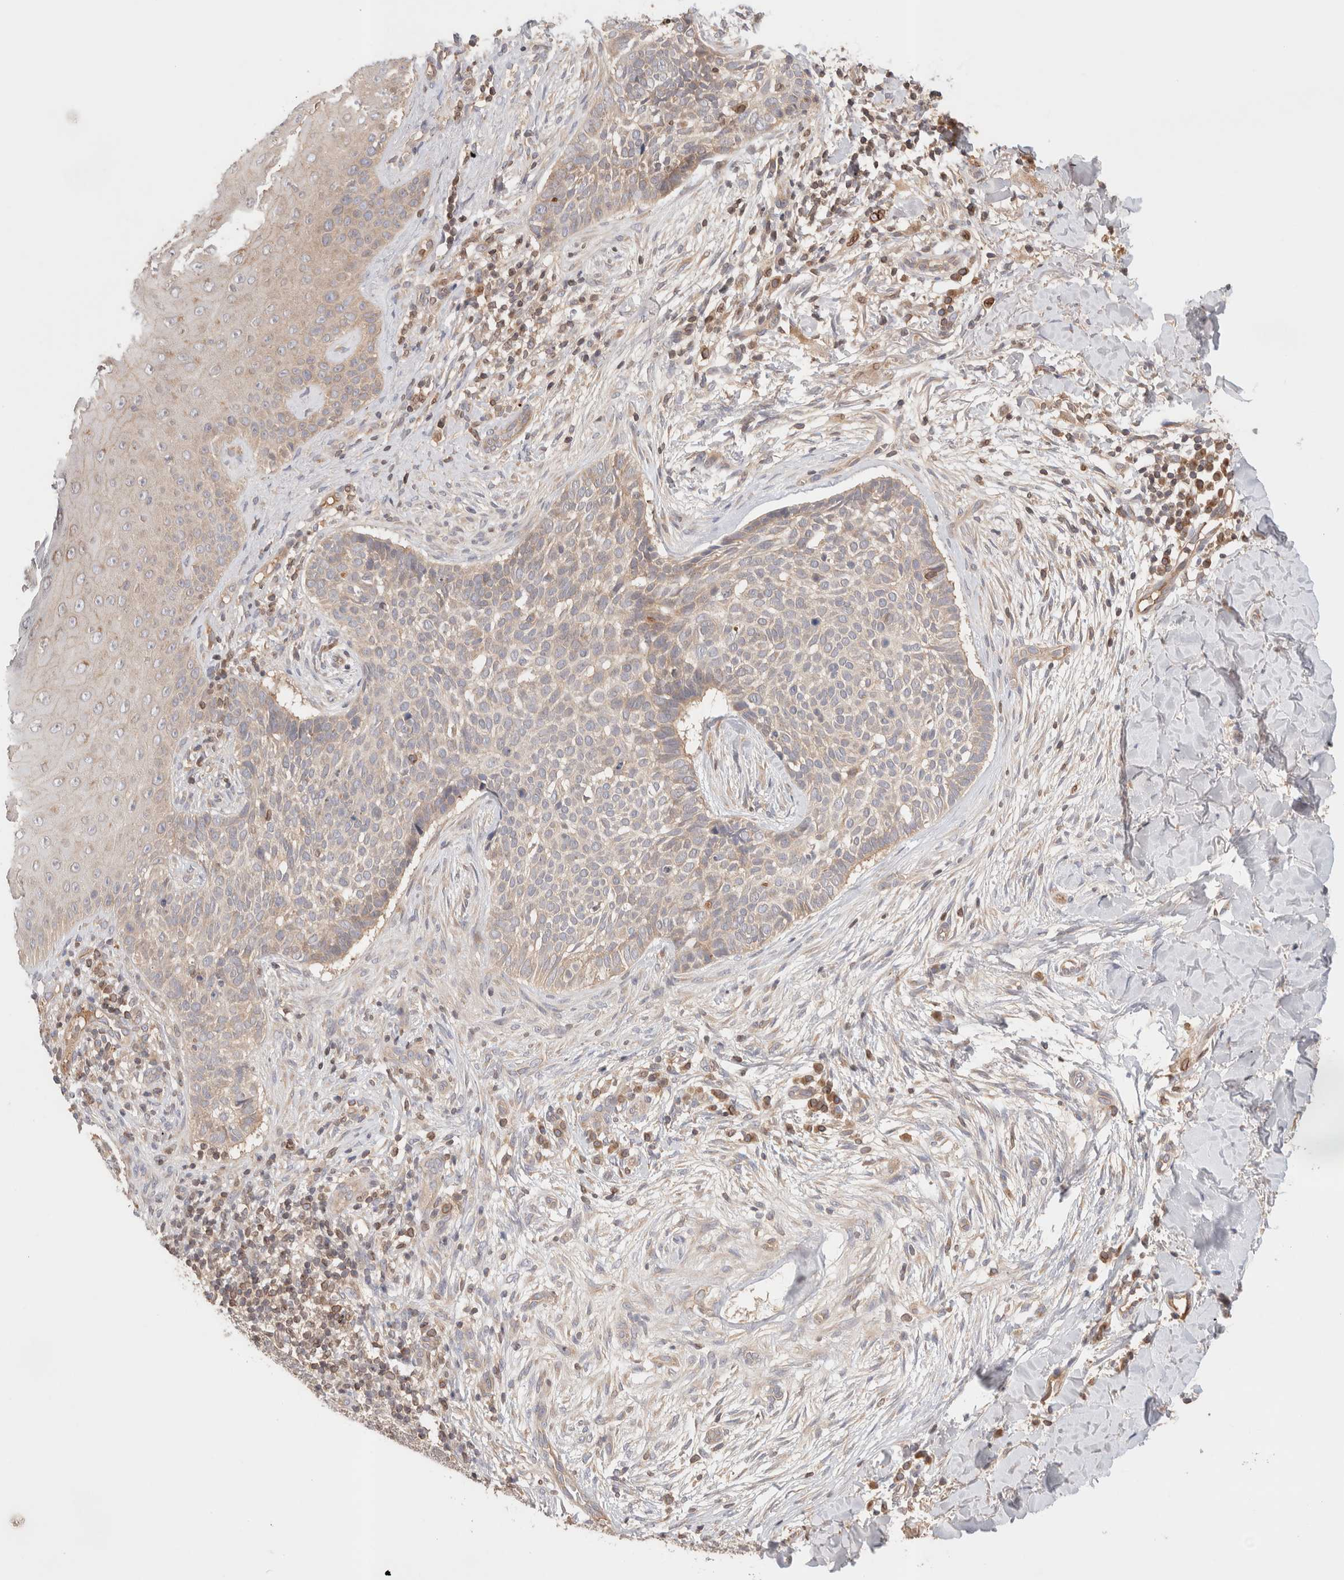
{"staining": {"intensity": "weak", "quantity": "<25%", "location": "cytoplasmic/membranous"}, "tissue": "skin cancer", "cell_type": "Tumor cells", "image_type": "cancer", "snomed": [{"axis": "morphology", "description": "Normal tissue, NOS"}, {"axis": "morphology", "description": "Basal cell carcinoma"}, {"axis": "topography", "description": "Skin"}], "caption": "IHC image of human skin cancer (basal cell carcinoma) stained for a protein (brown), which reveals no staining in tumor cells. The staining was performed using DAB (3,3'-diaminobenzidine) to visualize the protein expression in brown, while the nuclei were stained in blue with hematoxylin (Magnification: 20x).", "gene": "SIKE1", "patient": {"sex": "male", "age": 67}}